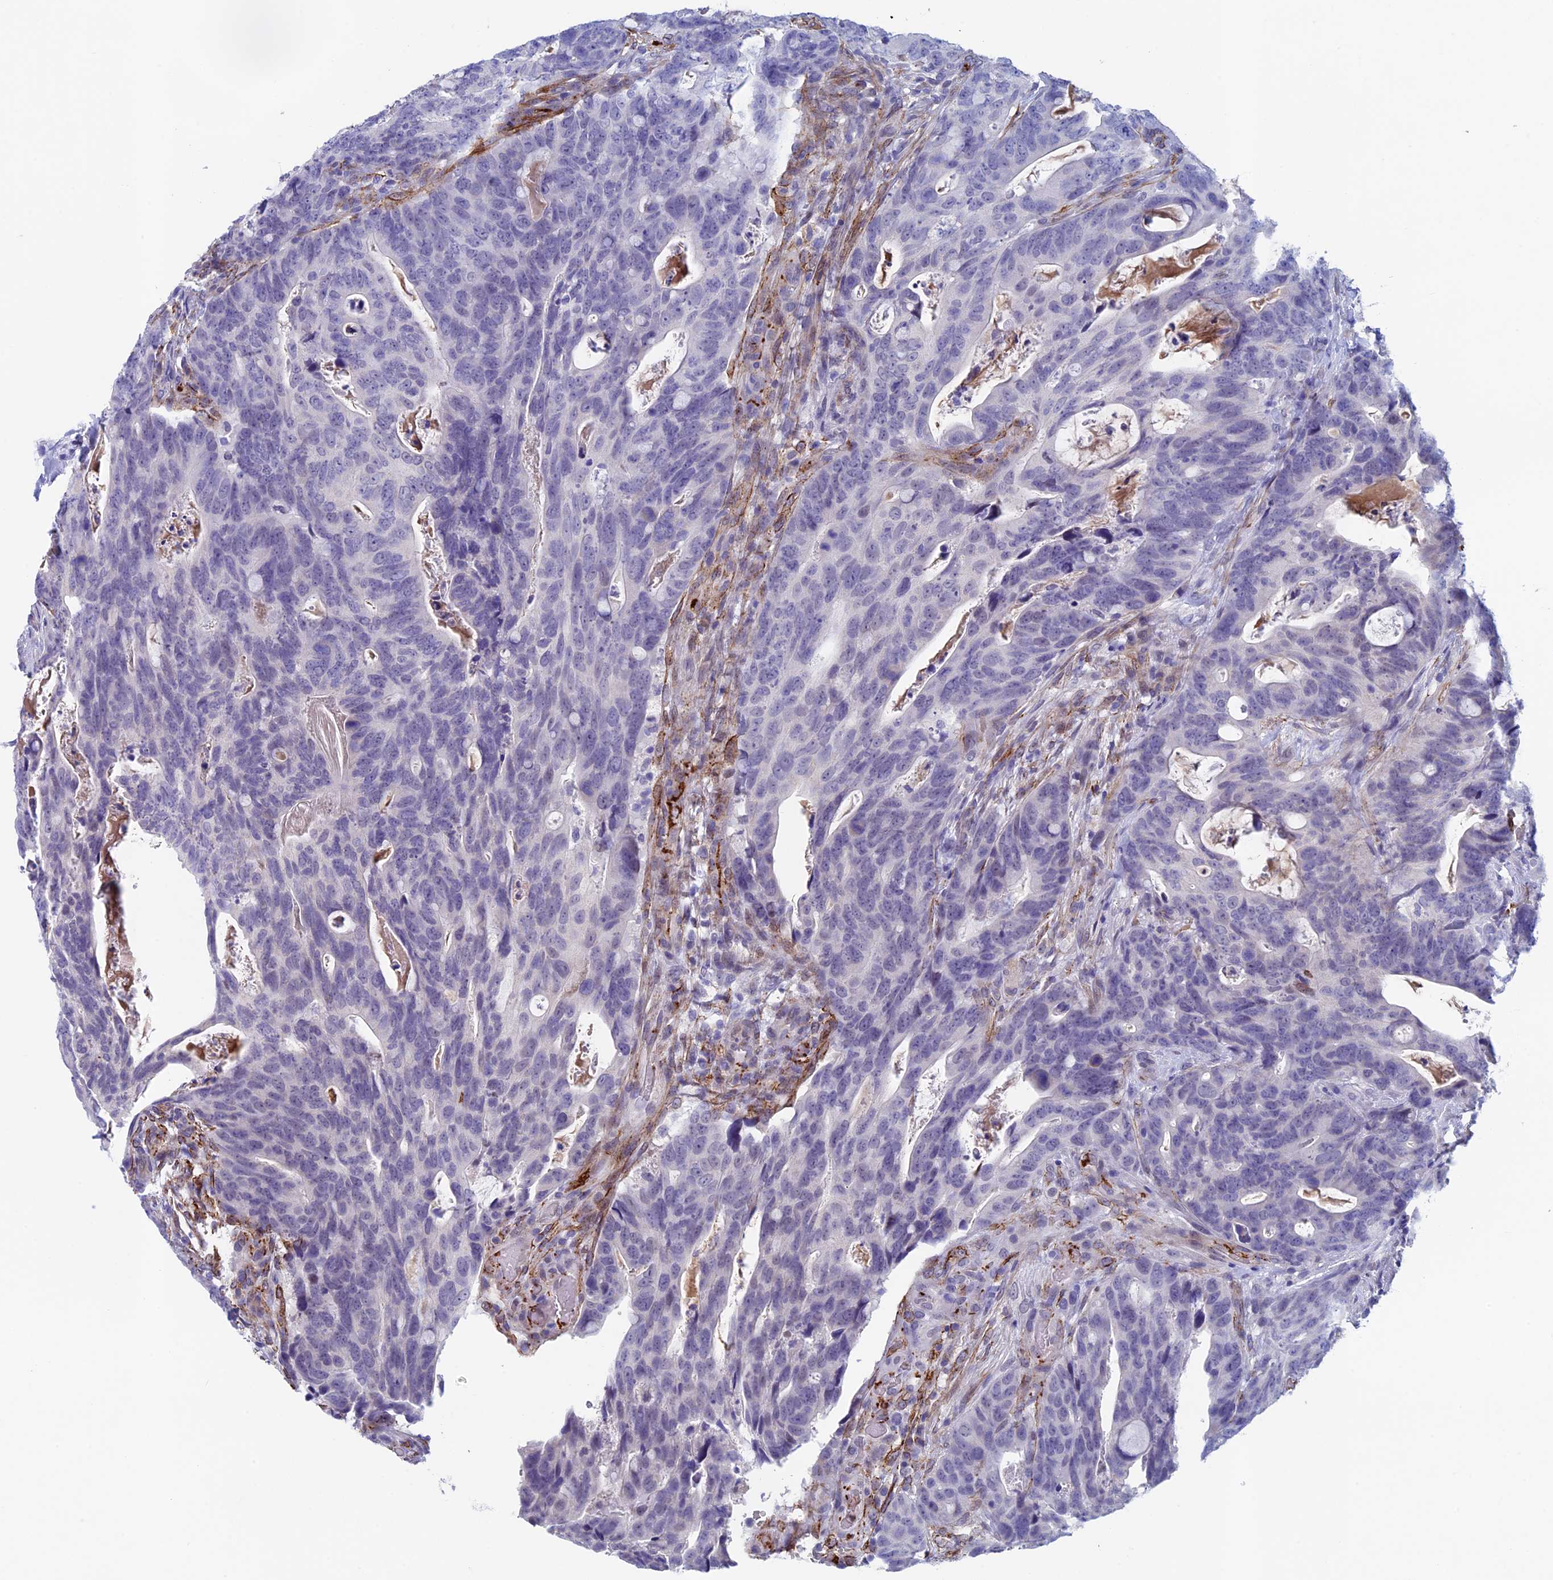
{"staining": {"intensity": "negative", "quantity": "none", "location": "none"}, "tissue": "colorectal cancer", "cell_type": "Tumor cells", "image_type": "cancer", "snomed": [{"axis": "morphology", "description": "Adenocarcinoma, NOS"}, {"axis": "topography", "description": "Colon"}], "caption": "The micrograph displays no staining of tumor cells in colorectal adenocarcinoma. Nuclei are stained in blue.", "gene": "INSYN1", "patient": {"sex": "female", "age": 82}}